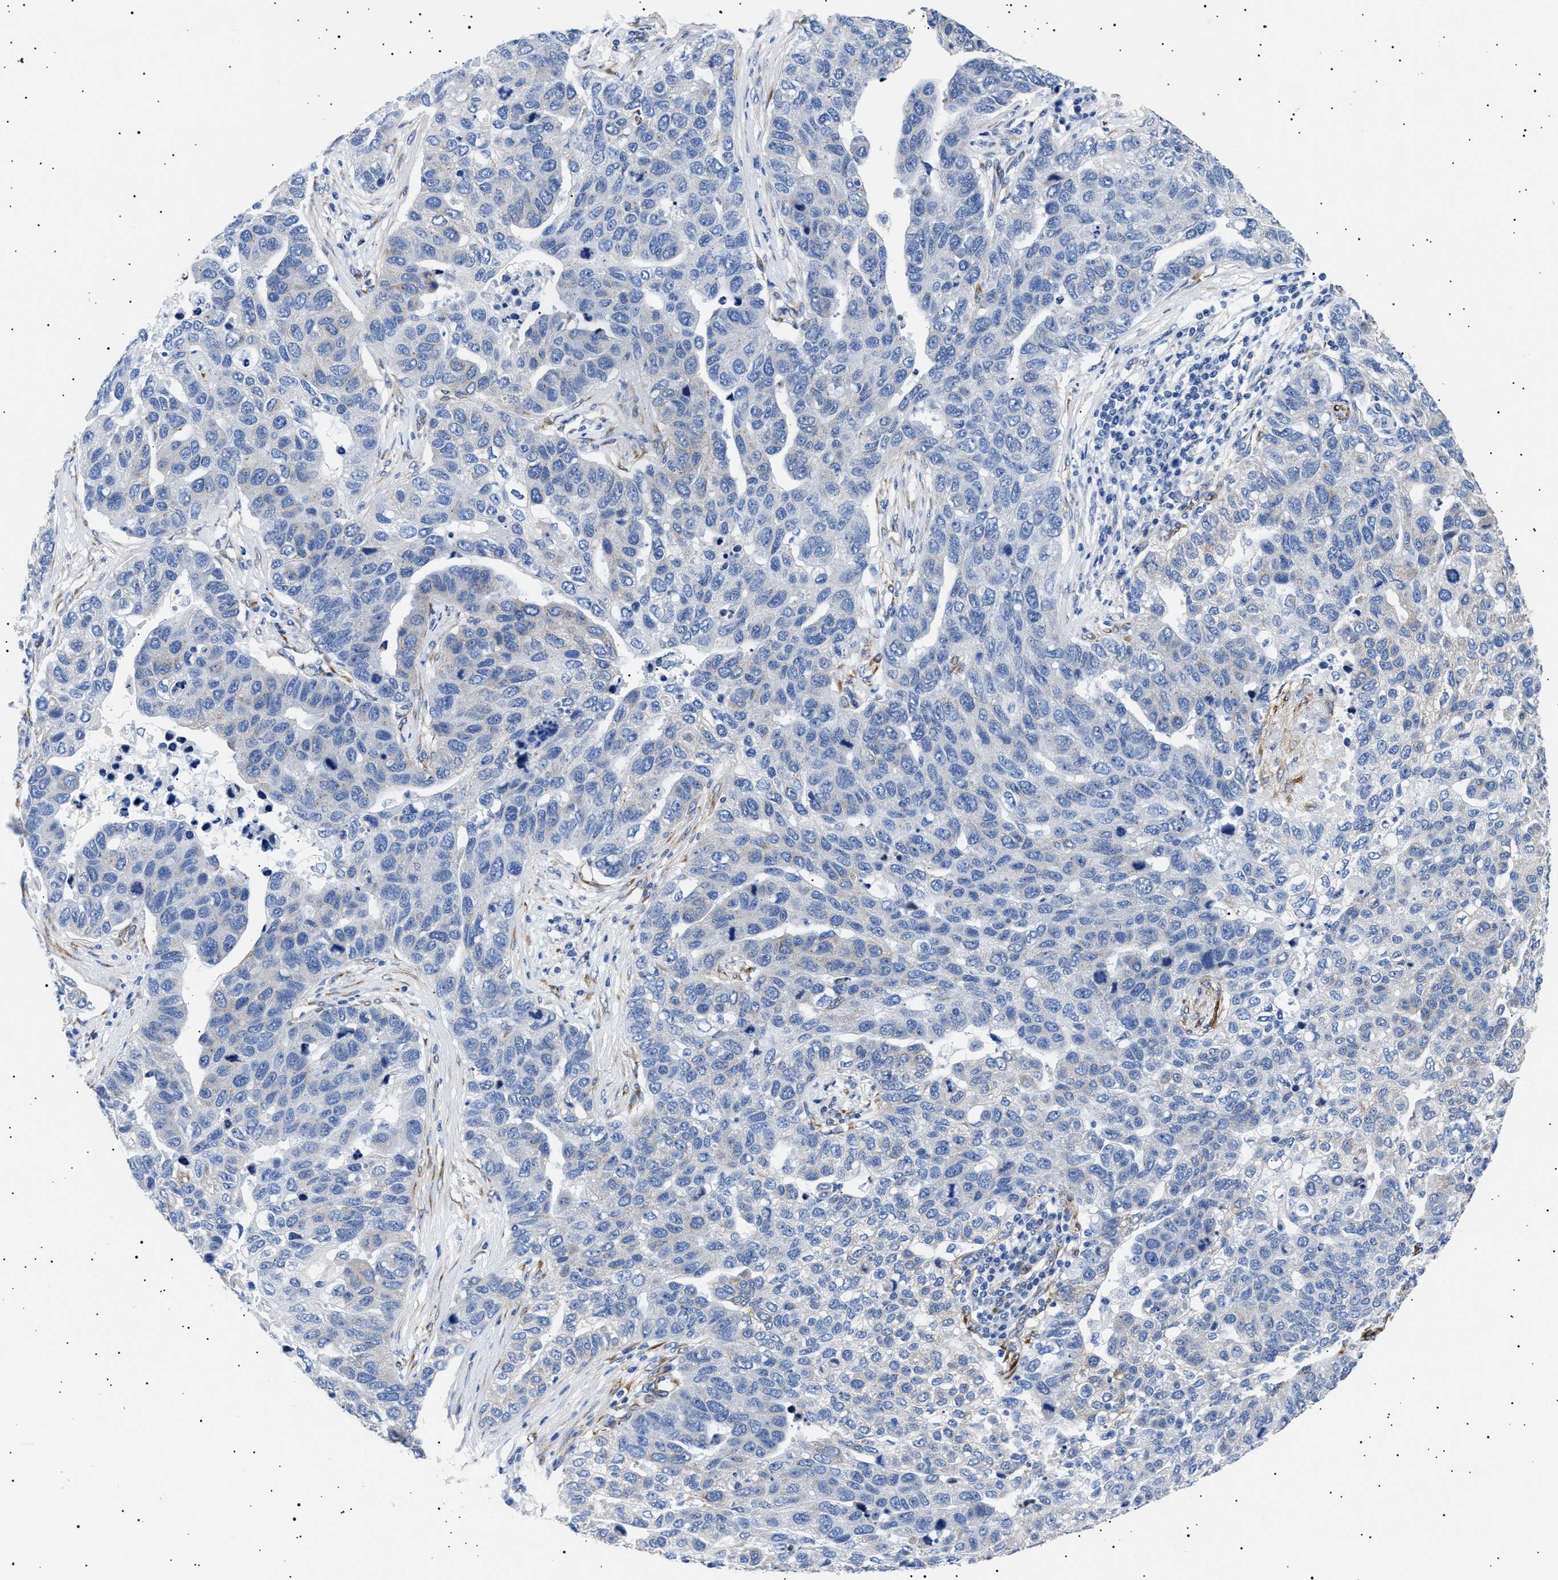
{"staining": {"intensity": "negative", "quantity": "none", "location": "none"}, "tissue": "pancreatic cancer", "cell_type": "Tumor cells", "image_type": "cancer", "snomed": [{"axis": "morphology", "description": "Adenocarcinoma, NOS"}, {"axis": "topography", "description": "Pancreas"}], "caption": "Immunohistochemical staining of pancreatic cancer (adenocarcinoma) reveals no significant expression in tumor cells. (Brightfield microscopy of DAB immunohistochemistry at high magnification).", "gene": "HEMGN", "patient": {"sex": "female", "age": 61}}